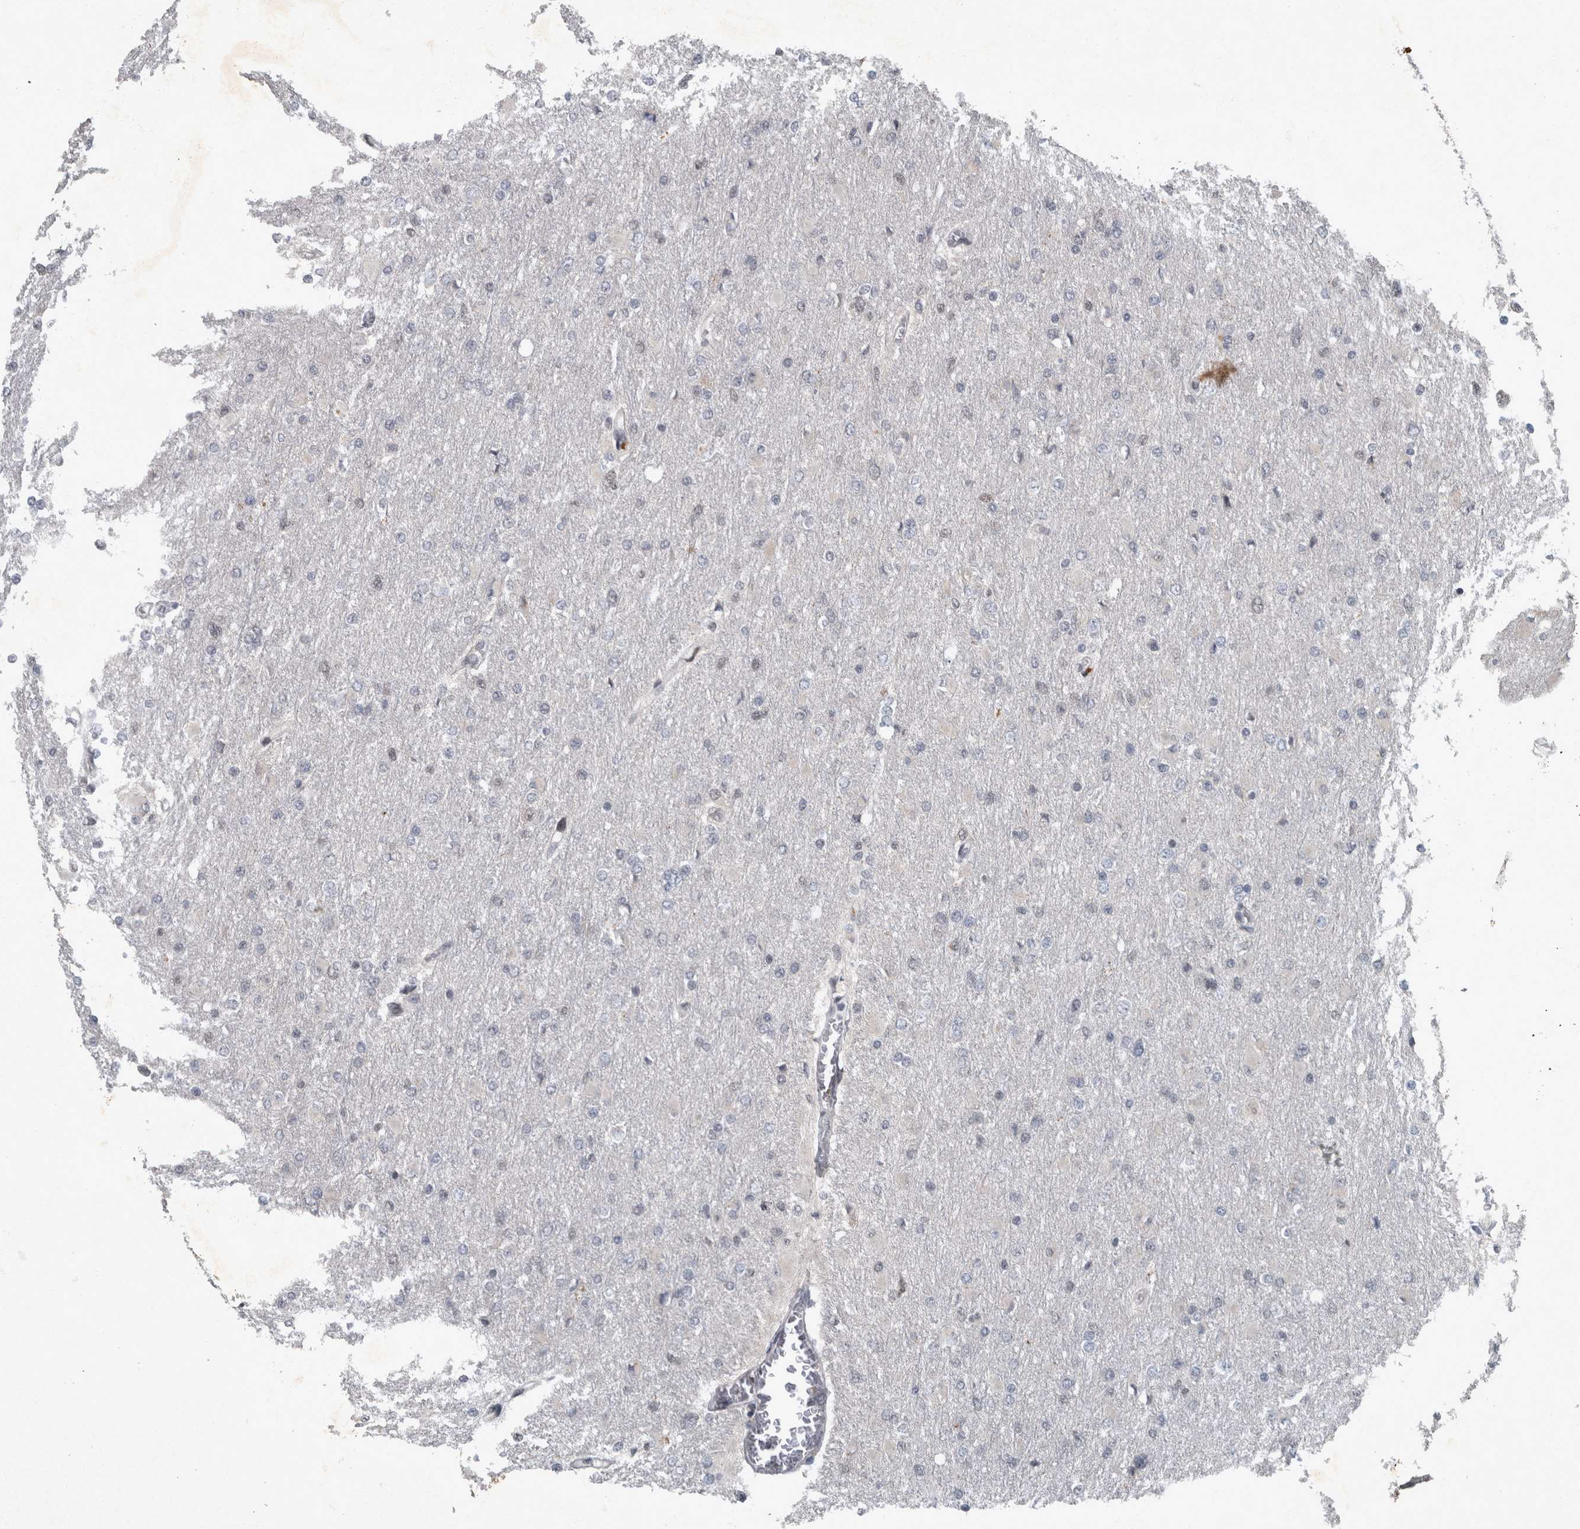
{"staining": {"intensity": "negative", "quantity": "none", "location": "none"}, "tissue": "glioma", "cell_type": "Tumor cells", "image_type": "cancer", "snomed": [{"axis": "morphology", "description": "Glioma, malignant, High grade"}, {"axis": "topography", "description": "Cerebral cortex"}], "caption": "This is an IHC histopathology image of high-grade glioma (malignant). There is no staining in tumor cells.", "gene": "WDR33", "patient": {"sex": "female", "age": 36}}